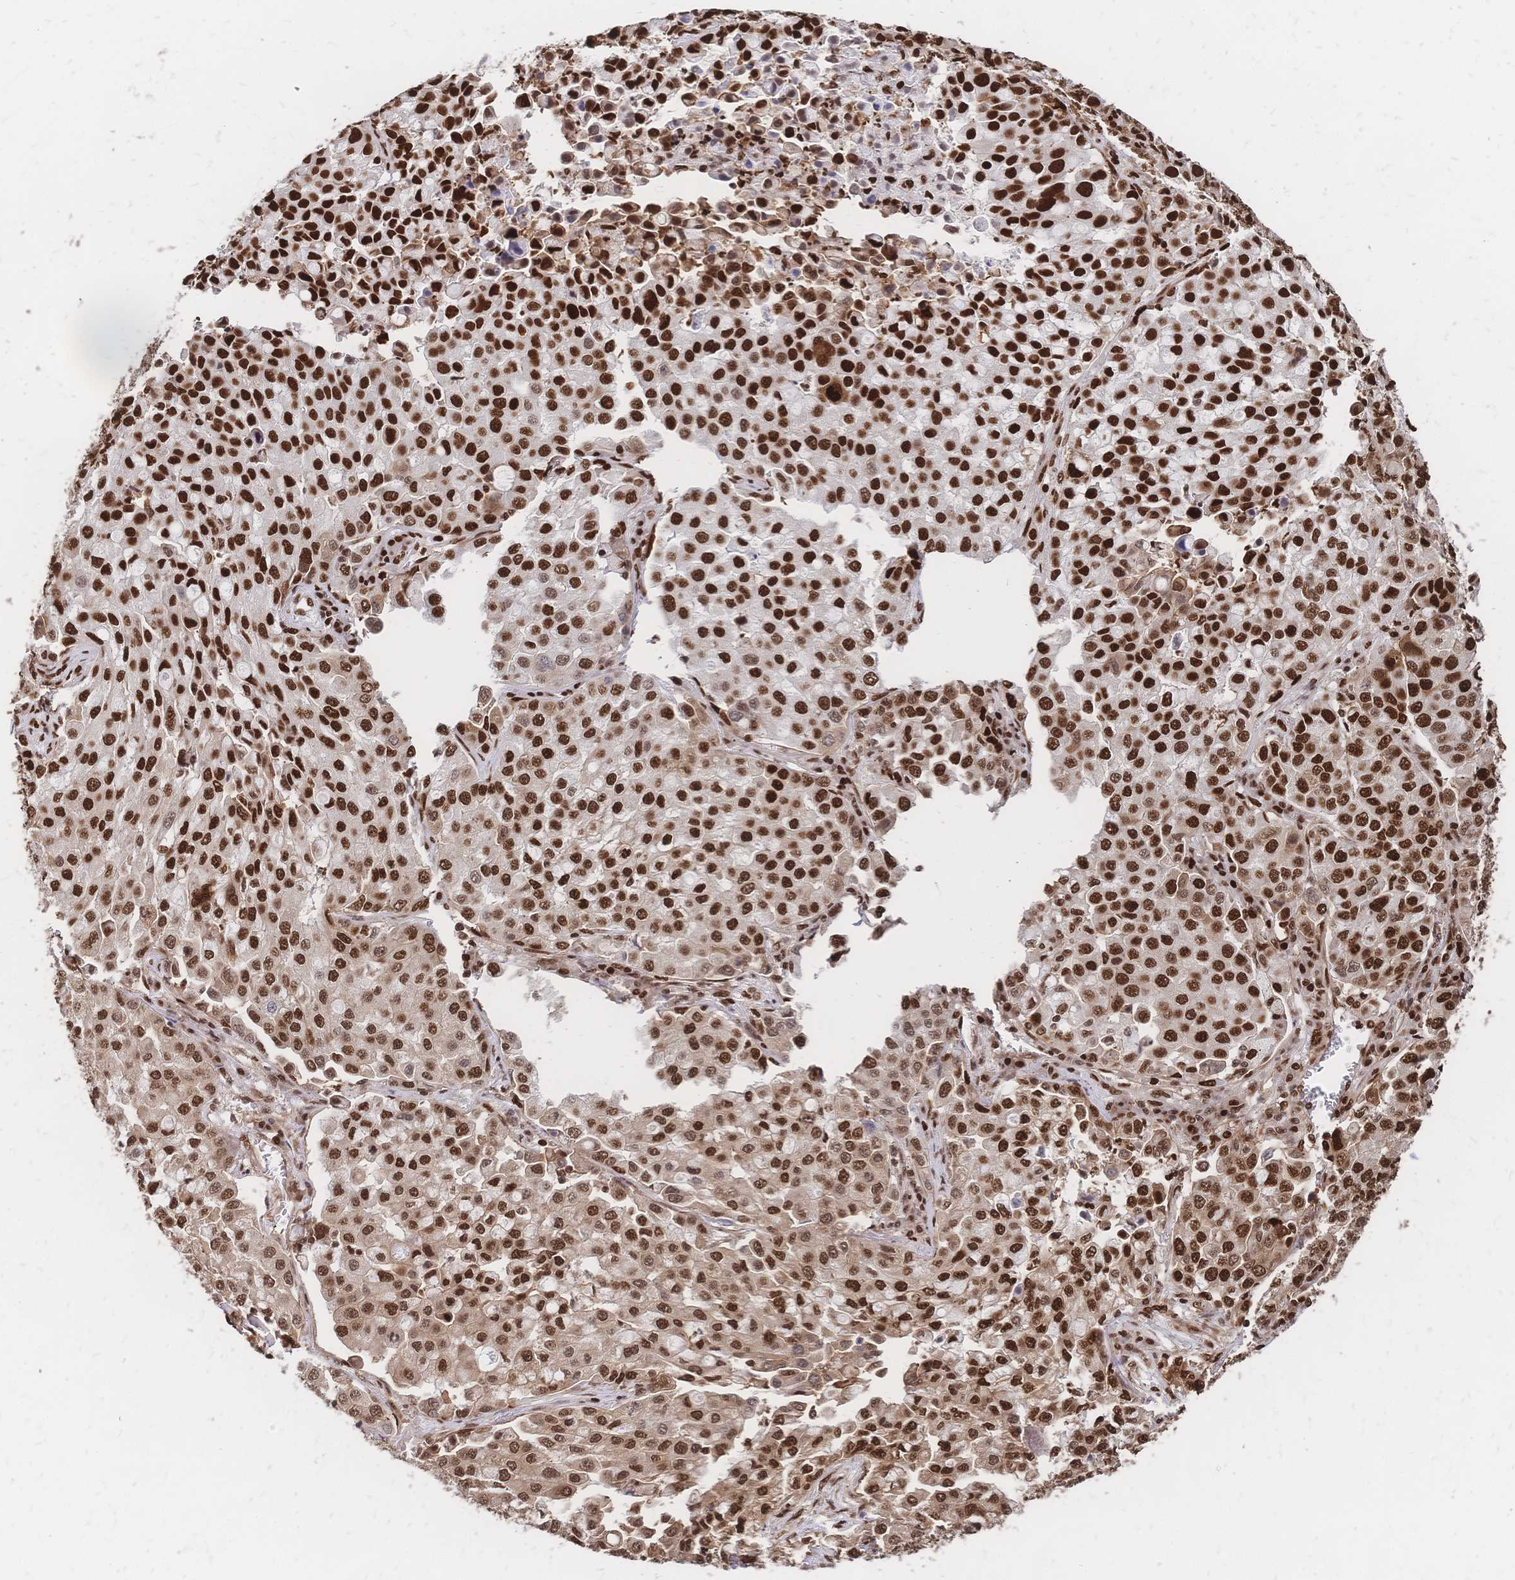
{"staining": {"intensity": "strong", "quantity": "25%-75%", "location": "nuclear"}, "tissue": "lung cancer", "cell_type": "Tumor cells", "image_type": "cancer", "snomed": [{"axis": "morphology", "description": "Adenocarcinoma, NOS"}, {"axis": "morphology", "description": "Adenocarcinoma, metastatic, NOS"}, {"axis": "topography", "description": "Lymph node"}, {"axis": "topography", "description": "Lung"}], "caption": "Lung metastatic adenocarcinoma tissue demonstrates strong nuclear expression in about 25%-75% of tumor cells, visualized by immunohistochemistry.", "gene": "HDGF", "patient": {"sex": "female", "age": 65}}